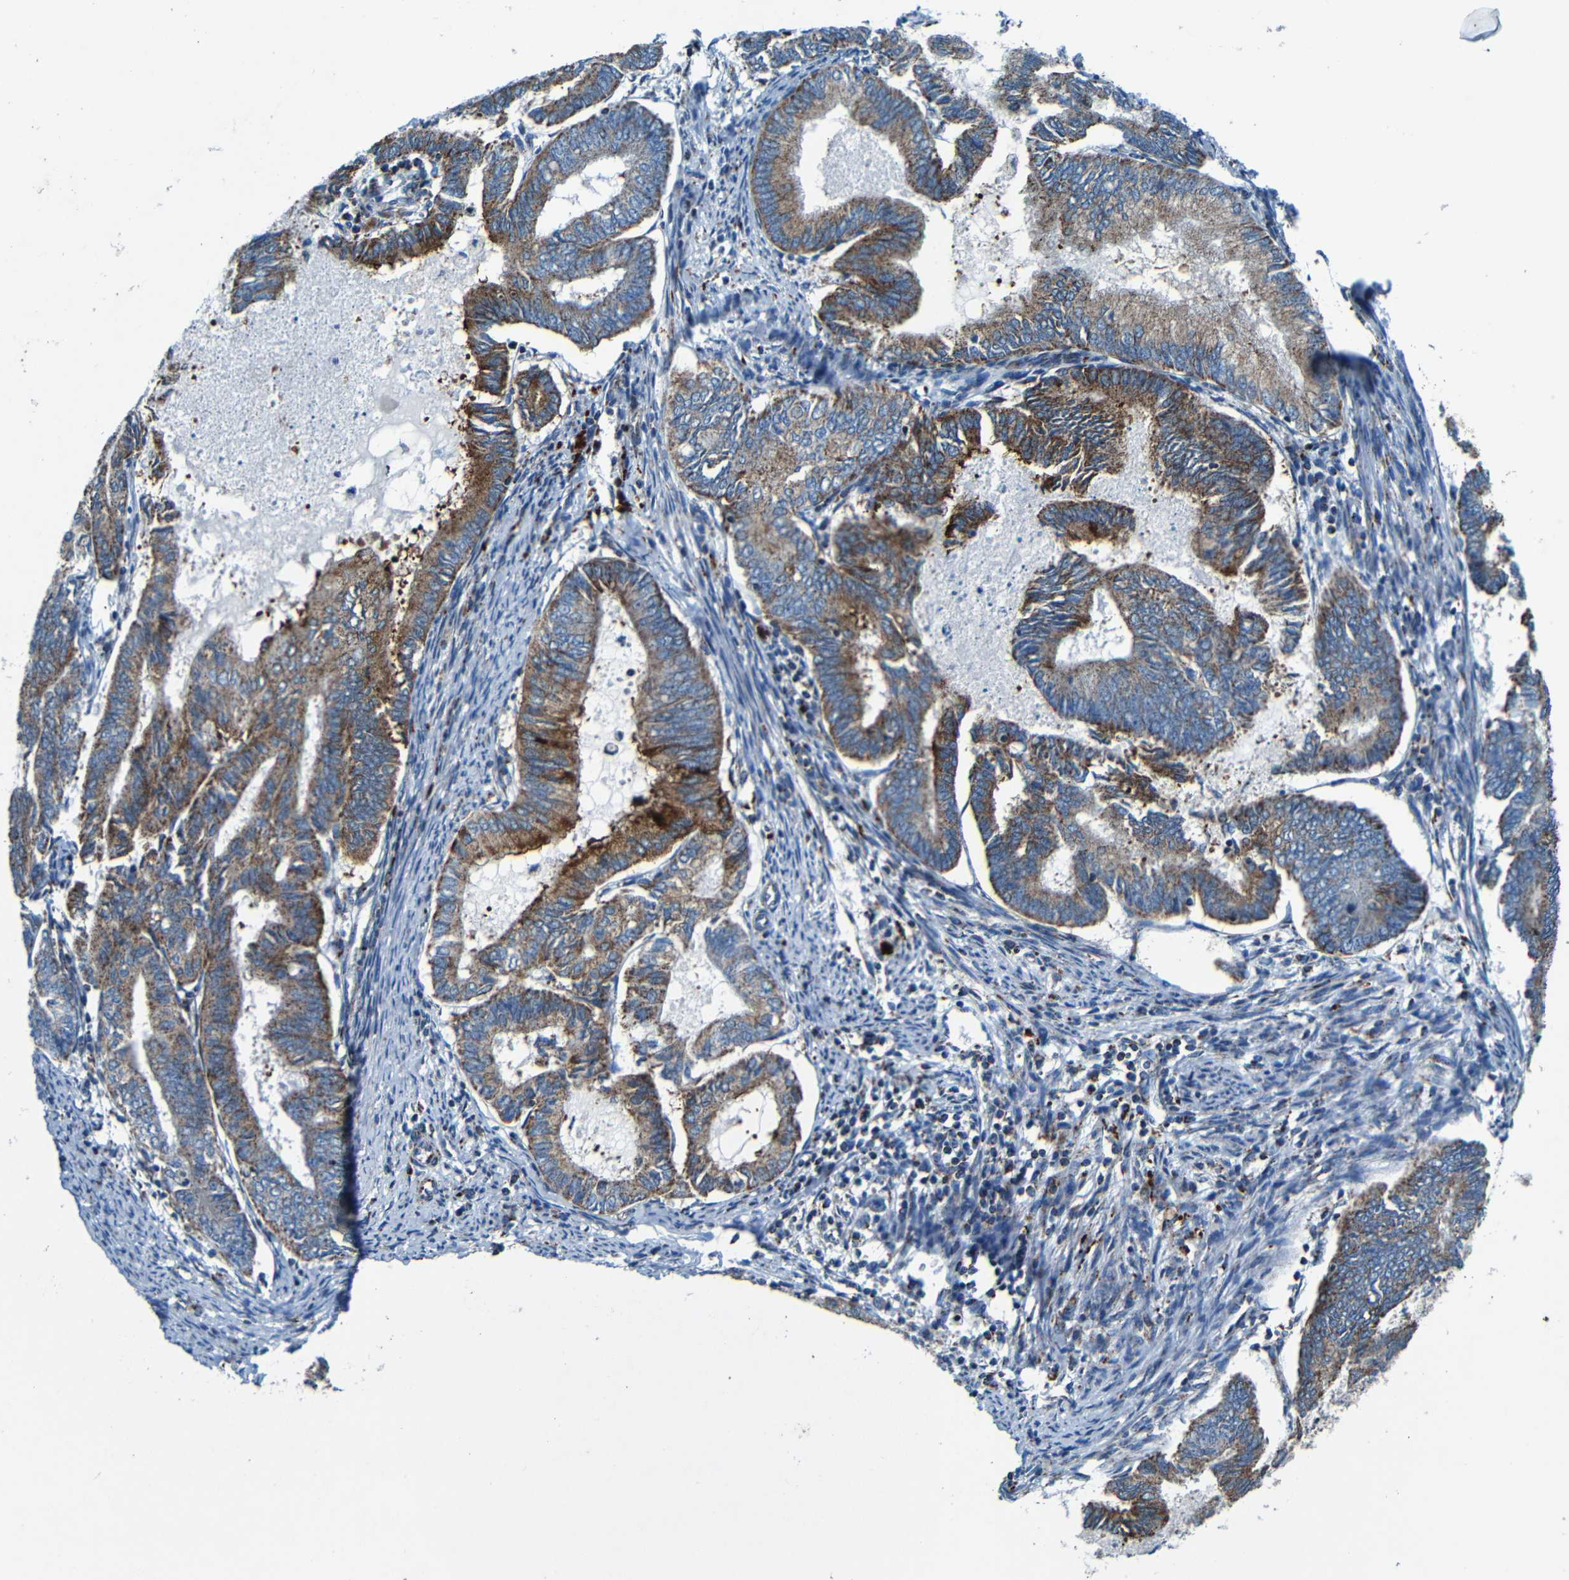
{"staining": {"intensity": "moderate", "quantity": ">75%", "location": "cytoplasmic/membranous"}, "tissue": "endometrial cancer", "cell_type": "Tumor cells", "image_type": "cancer", "snomed": [{"axis": "morphology", "description": "Adenocarcinoma, NOS"}, {"axis": "topography", "description": "Endometrium"}], "caption": "Endometrial adenocarcinoma stained with IHC exhibits moderate cytoplasmic/membranous staining in about >75% of tumor cells.", "gene": "WSCD2", "patient": {"sex": "female", "age": 86}}